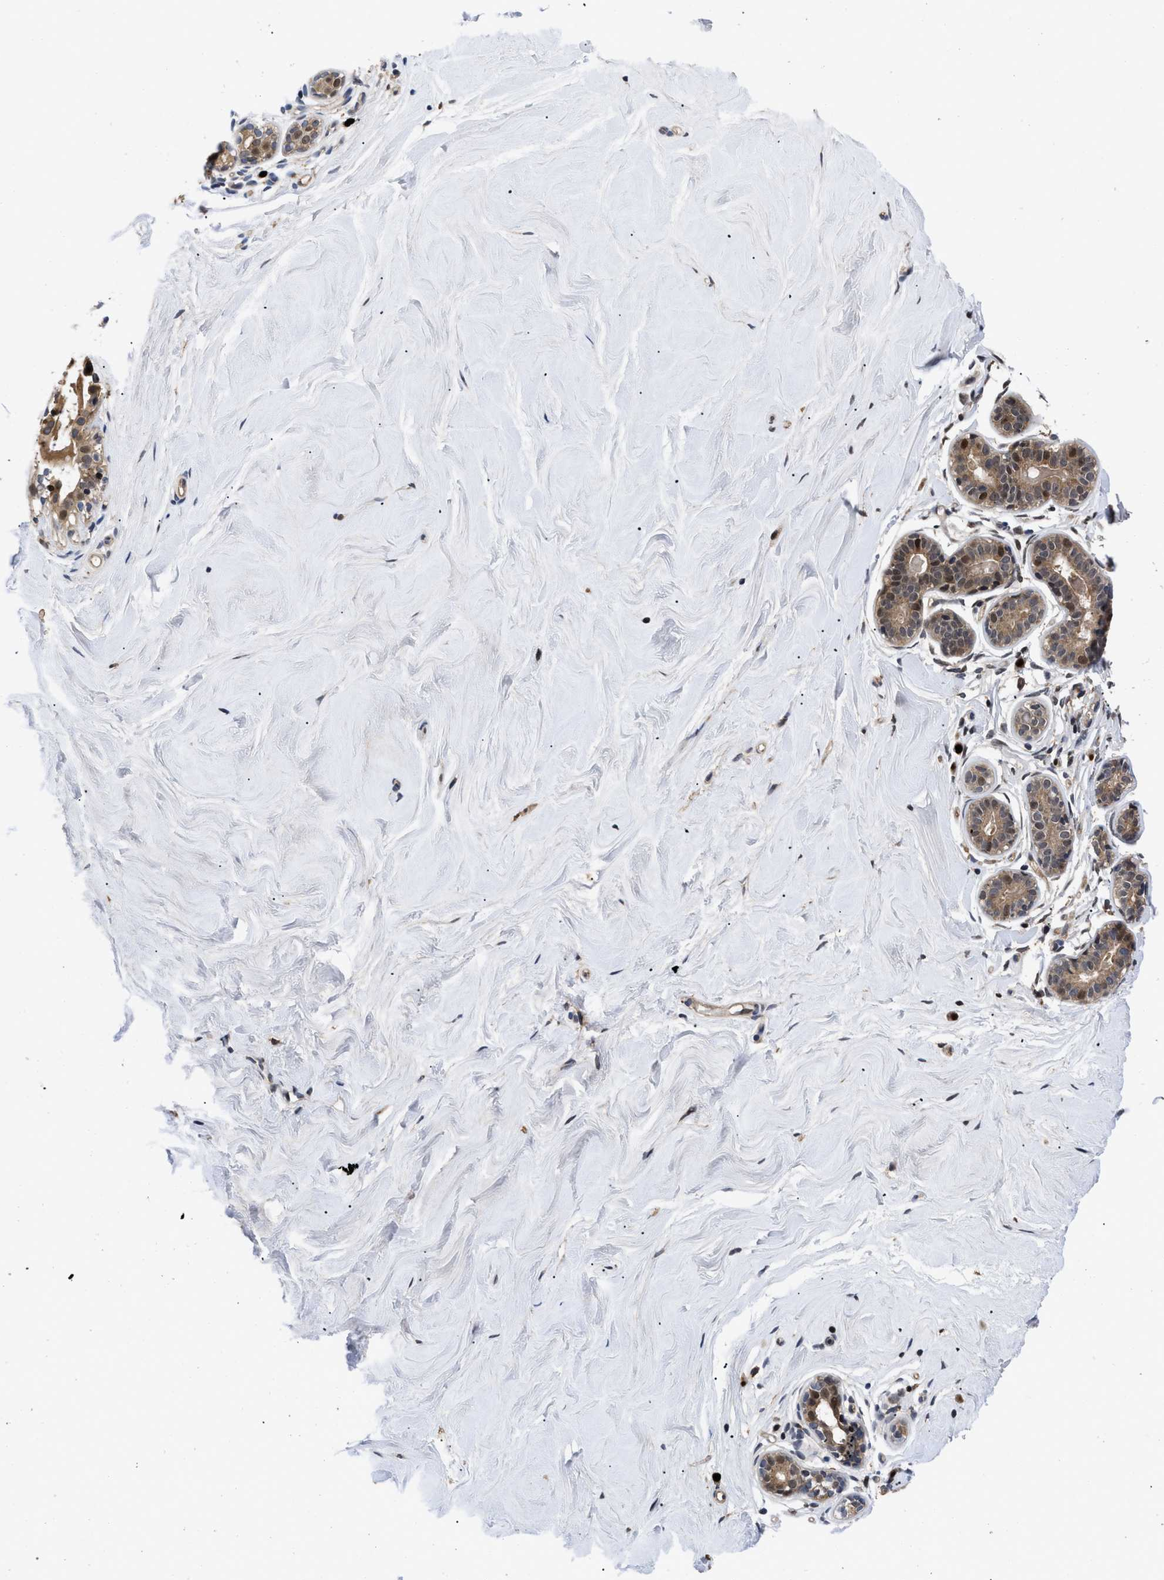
{"staining": {"intensity": "moderate", "quantity": "25%-75%", "location": "cytoplasmic/membranous"}, "tissue": "breast", "cell_type": "Adipocytes", "image_type": "normal", "snomed": [{"axis": "morphology", "description": "Normal tissue, NOS"}, {"axis": "topography", "description": "Breast"}], "caption": "Immunohistochemical staining of normal human breast exhibits moderate cytoplasmic/membranous protein staining in about 25%-75% of adipocytes.", "gene": "FAM200A", "patient": {"sex": "female", "age": 22}}